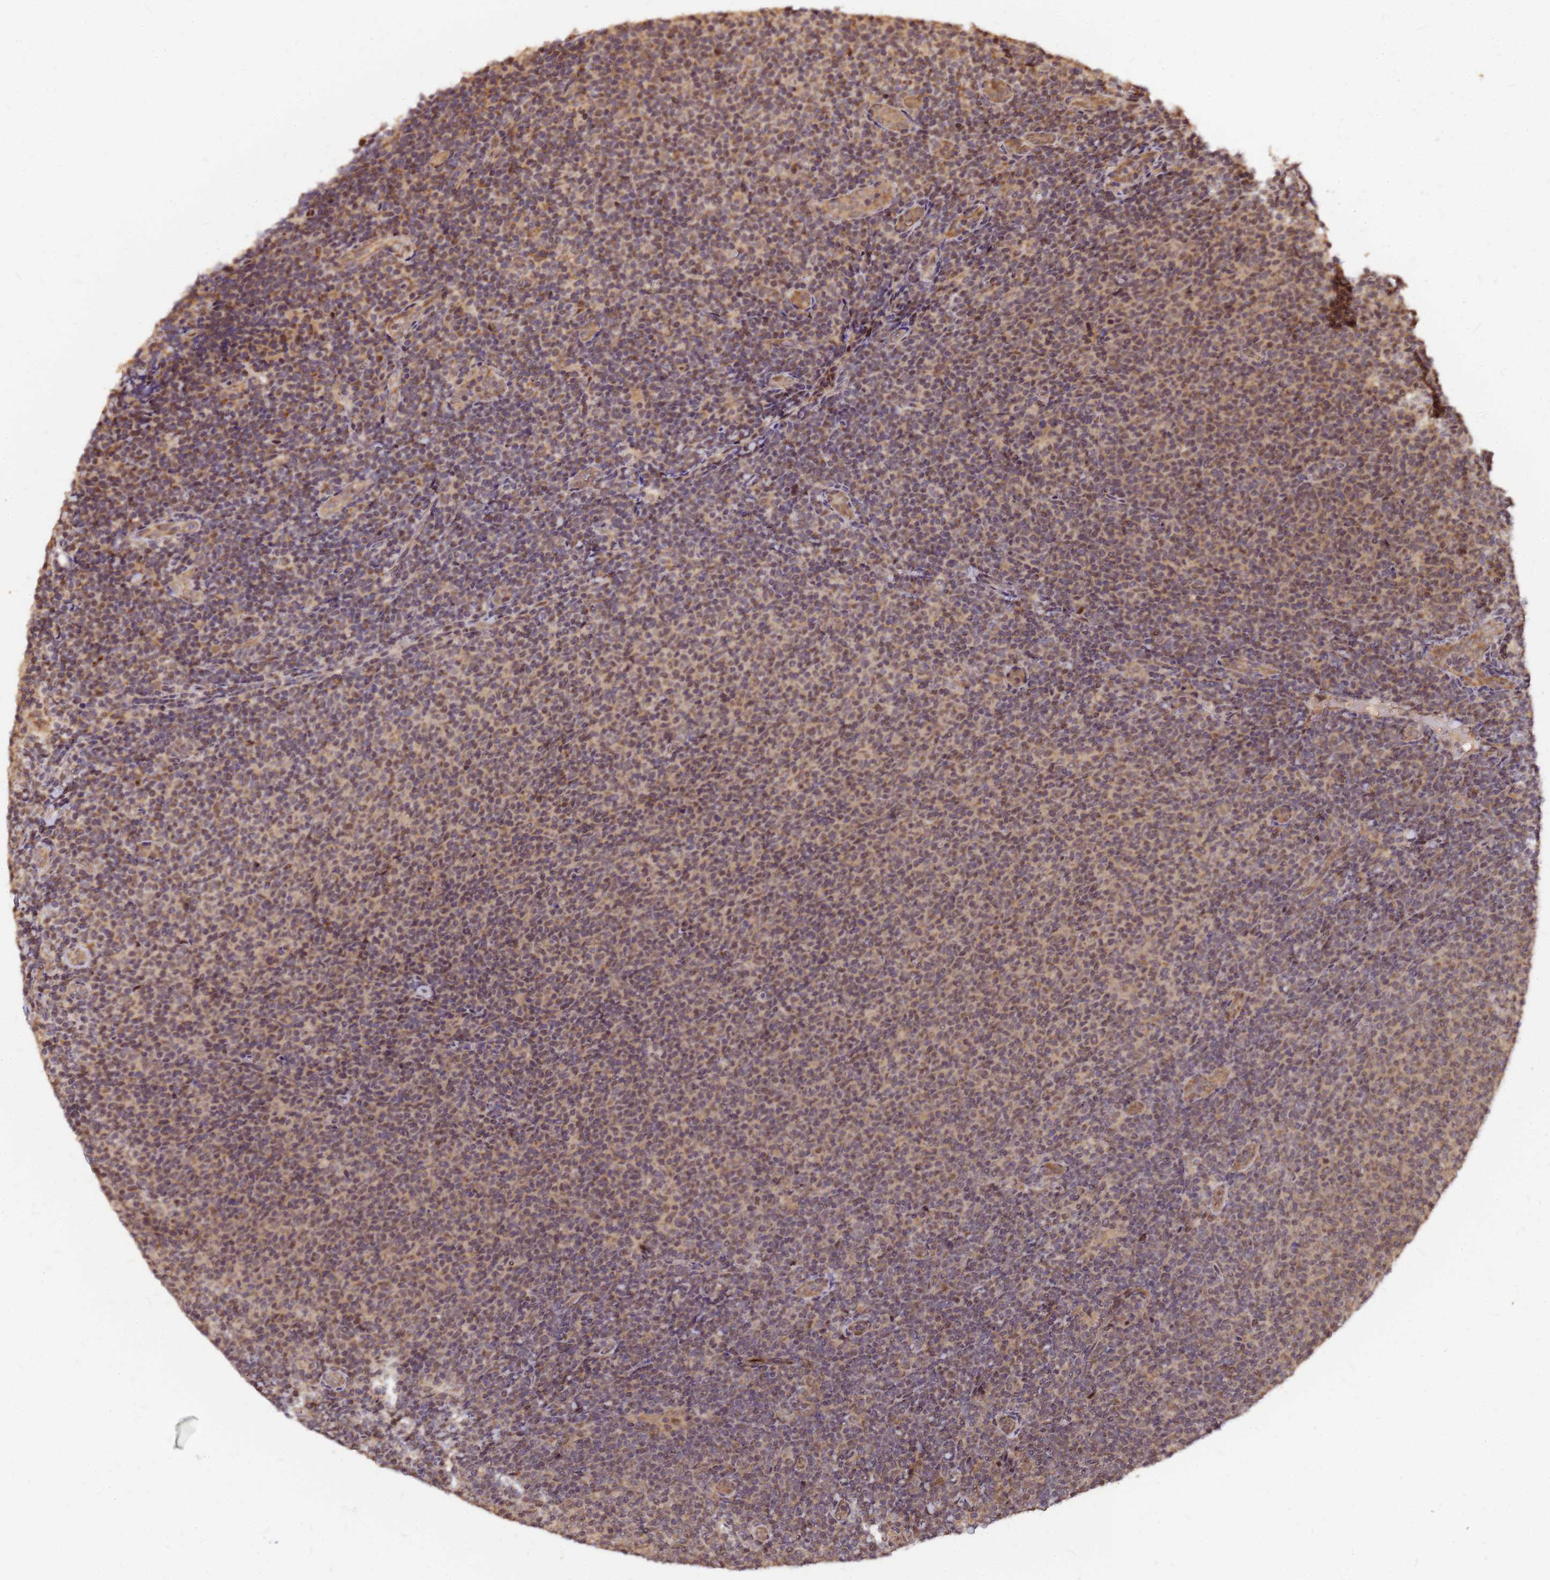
{"staining": {"intensity": "weak", "quantity": "25%-75%", "location": "cytoplasmic/membranous,nuclear"}, "tissue": "lymphoma", "cell_type": "Tumor cells", "image_type": "cancer", "snomed": [{"axis": "morphology", "description": "Malignant lymphoma, non-Hodgkin's type, Low grade"}, {"axis": "topography", "description": "Lymph node"}], "caption": "Immunohistochemistry (DAB (3,3'-diaminobenzidine)) staining of human low-grade malignant lymphoma, non-Hodgkin's type shows weak cytoplasmic/membranous and nuclear protein positivity in about 25%-75% of tumor cells.", "gene": "GPATCH8", "patient": {"sex": "male", "age": 66}}